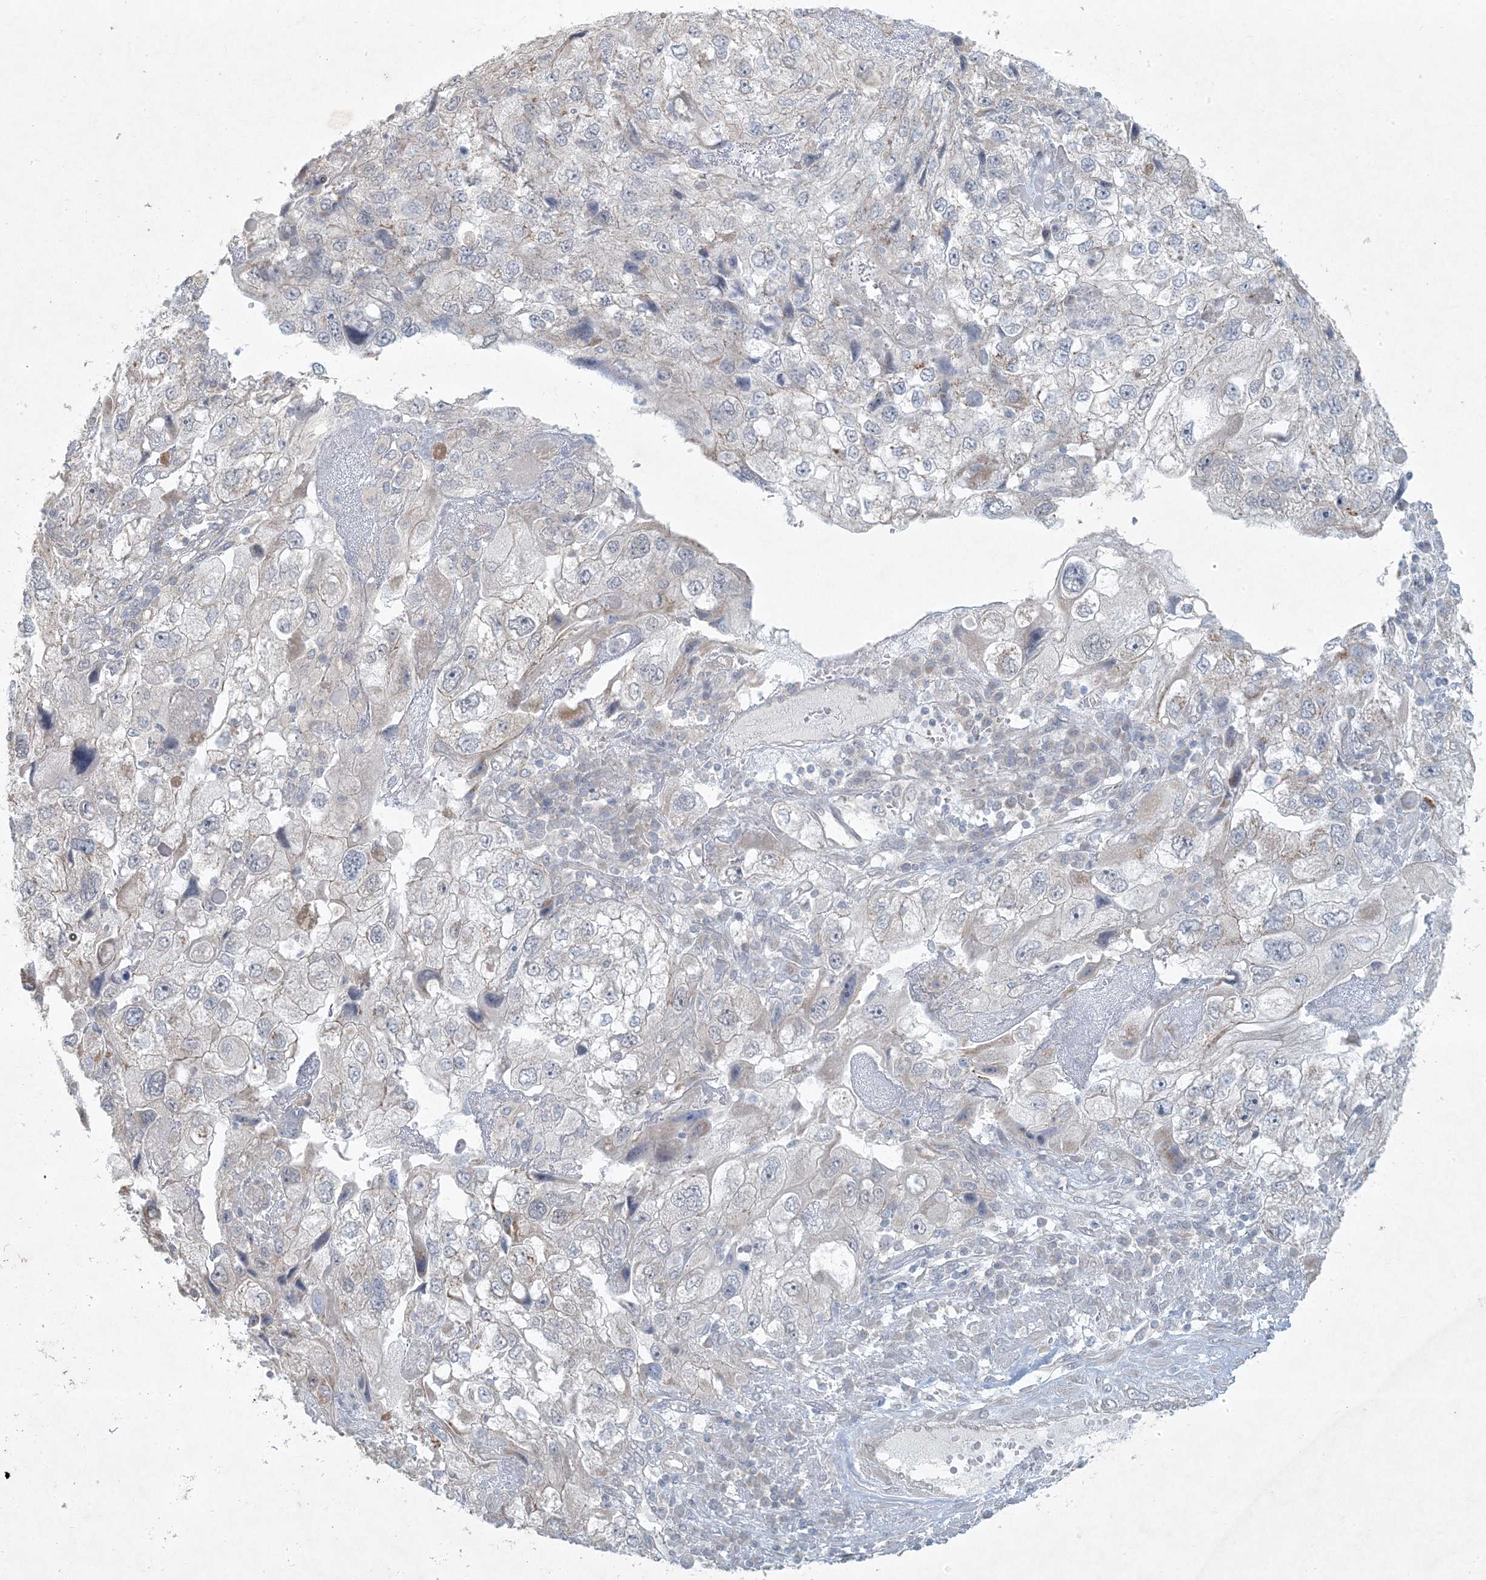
{"staining": {"intensity": "weak", "quantity": "<25%", "location": "cytoplasmic/membranous"}, "tissue": "endometrial cancer", "cell_type": "Tumor cells", "image_type": "cancer", "snomed": [{"axis": "morphology", "description": "Adenocarcinoma, NOS"}, {"axis": "topography", "description": "Endometrium"}], "caption": "Human adenocarcinoma (endometrial) stained for a protein using IHC exhibits no positivity in tumor cells.", "gene": "BCORL1", "patient": {"sex": "female", "age": 49}}